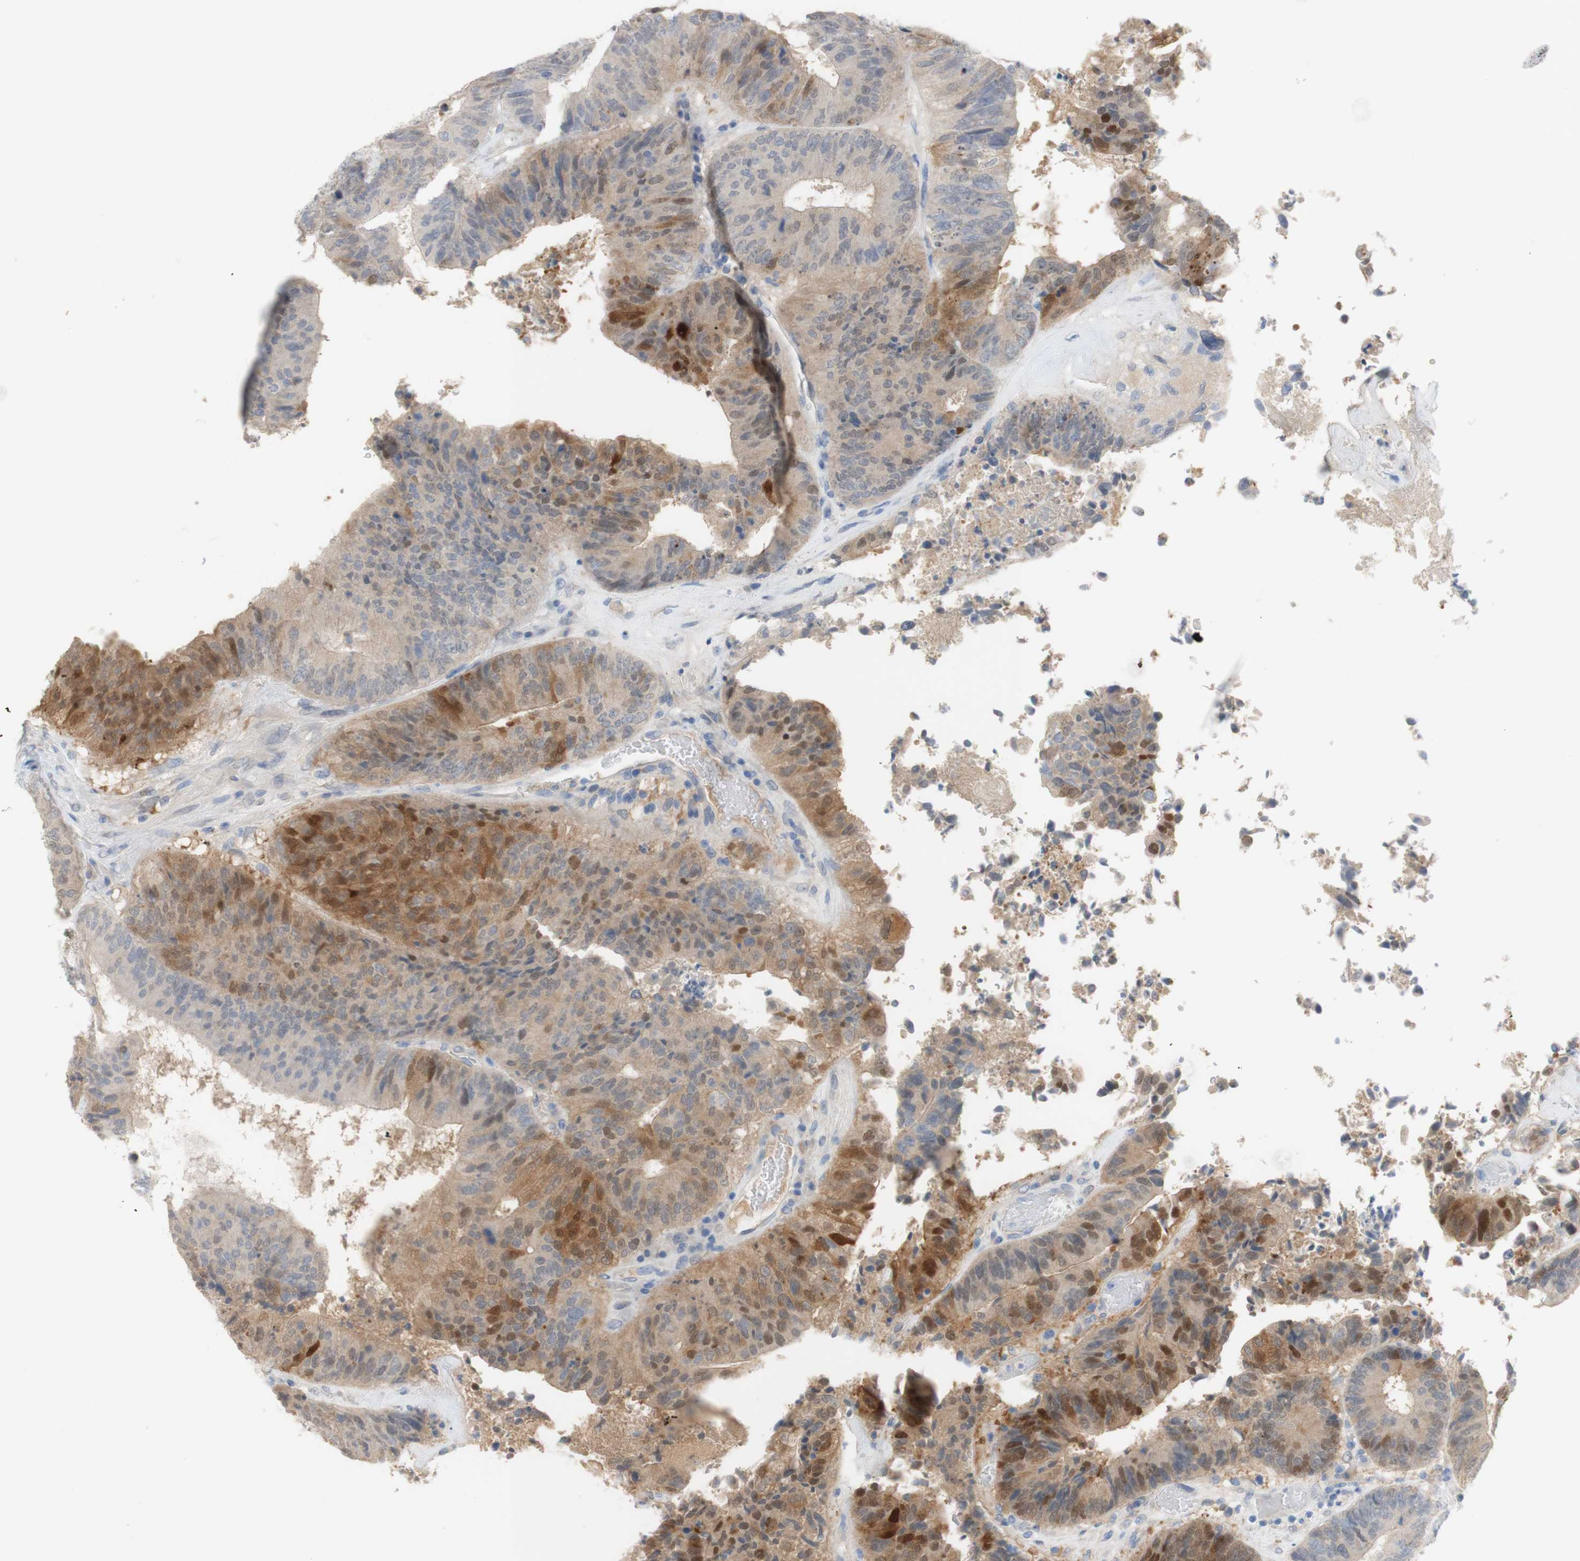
{"staining": {"intensity": "moderate", "quantity": "<25%", "location": "nuclear"}, "tissue": "colorectal cancer", "cell_type": "Tumor cells", "image_type": "cancer", "snomed": [{"axis": "morphology", "description": "Adenocarcinoma, NOS"}, {"axis": "topography", "description": "Rectum"}], "caption": "Adenocarcinoma (colorectal) was stained to show a protein in brown. There is low levels of moderate nuclear positivity in approximately <25% of tumor cells.", "gene": "SELENBP1", "patient": {"sex": "male", "age": 72}}